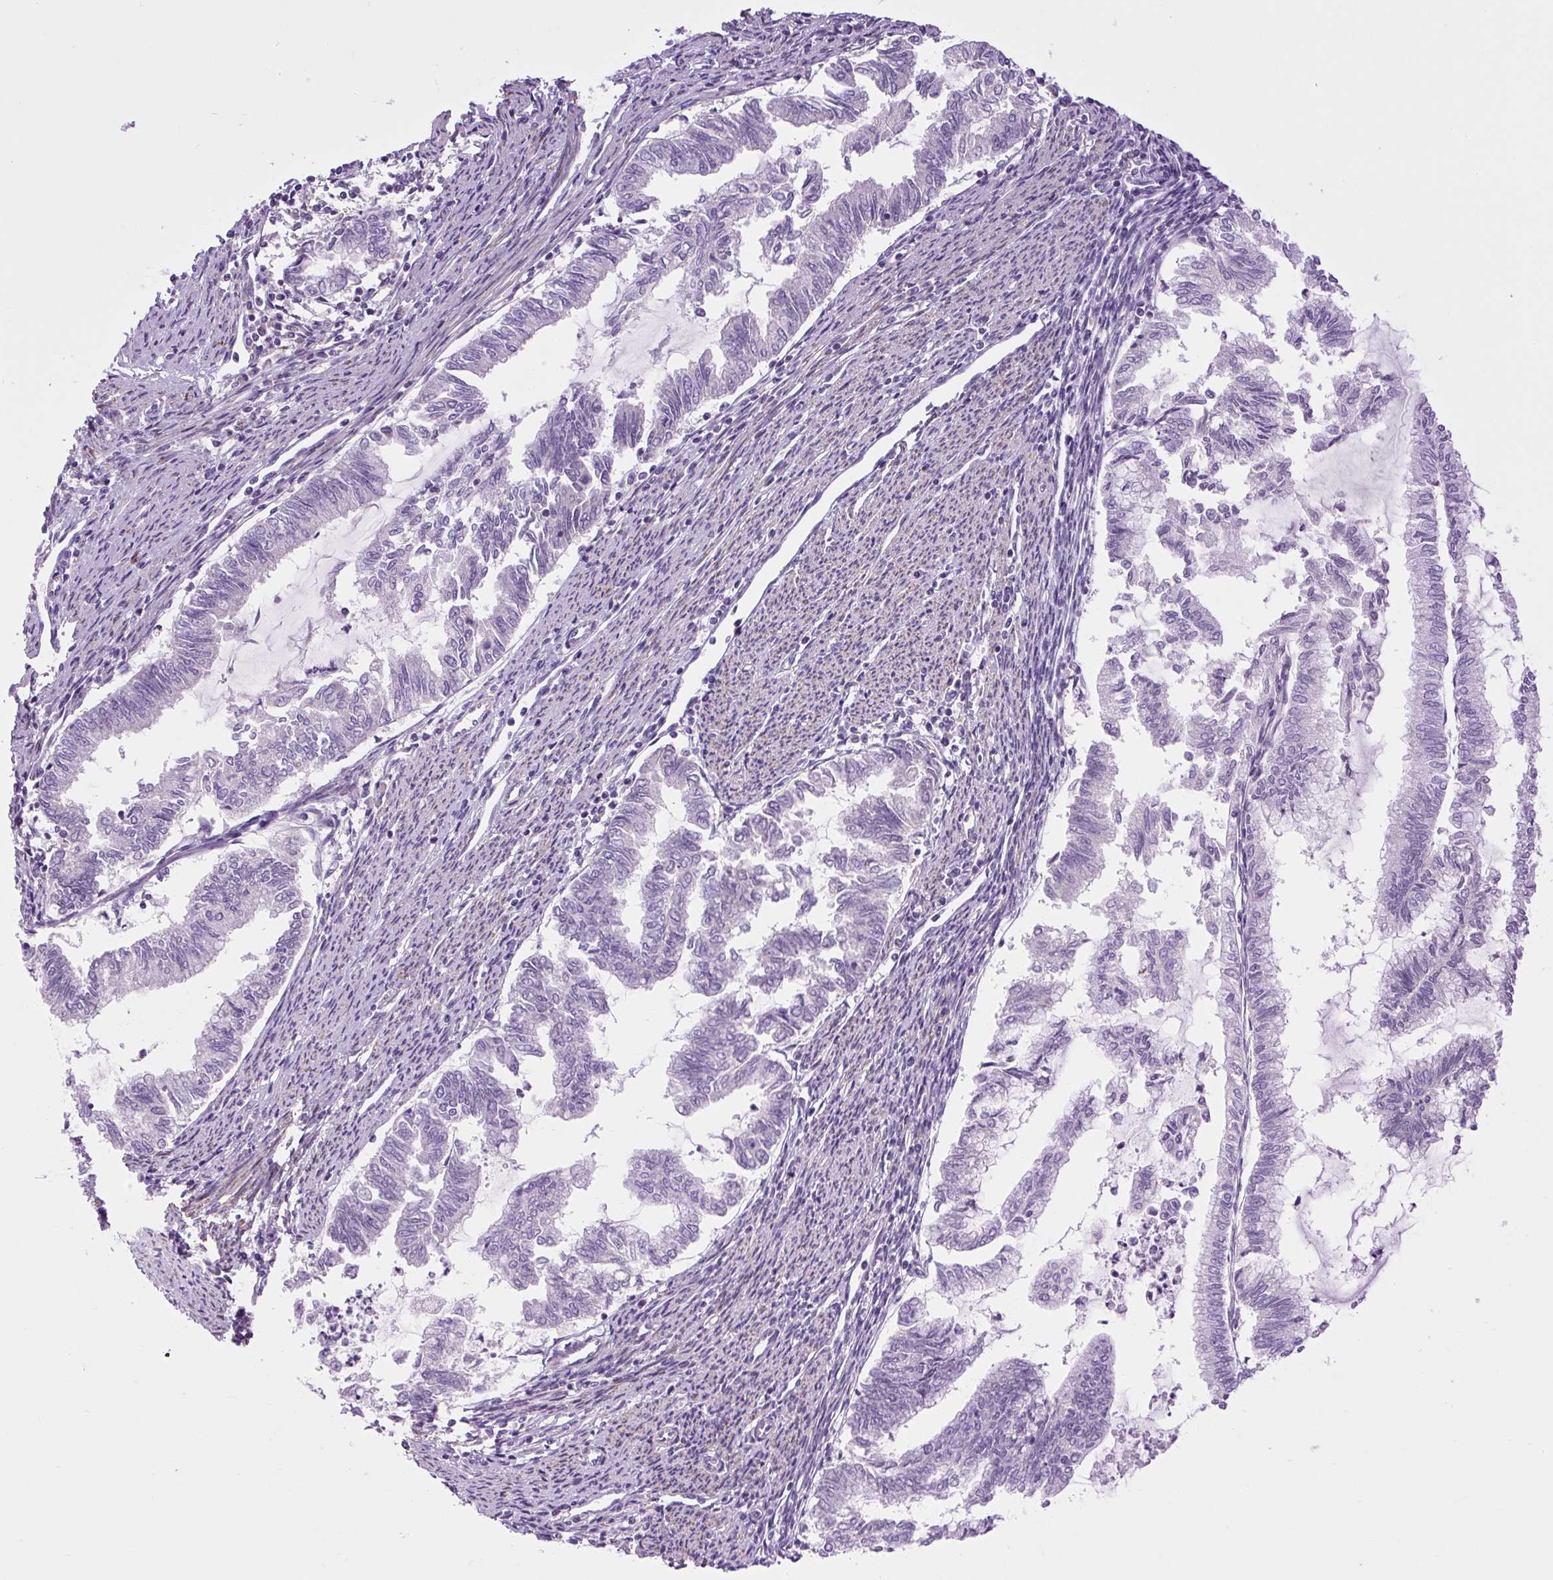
{"staining": {"intensity": "negative", "quantity": "none", "location": "none"}, "tissue": "endometrial cancer", "cell_type": "Tumor cells", "image_type": "cancer", "snomed": [{"axis": "morphology", "description": "Adenocarcinoma, NOS"}, {"axis": "topography", "description": "Endometrium"}], "caption": "High magnification brightfield microscopy of endometrial cancer stained with DAB (brown) and counterstained with hematoxylin (blue): tumor cells show no significant expression.", "gene": "VWA7", "patient": {"sex": "female", "age": 79}}